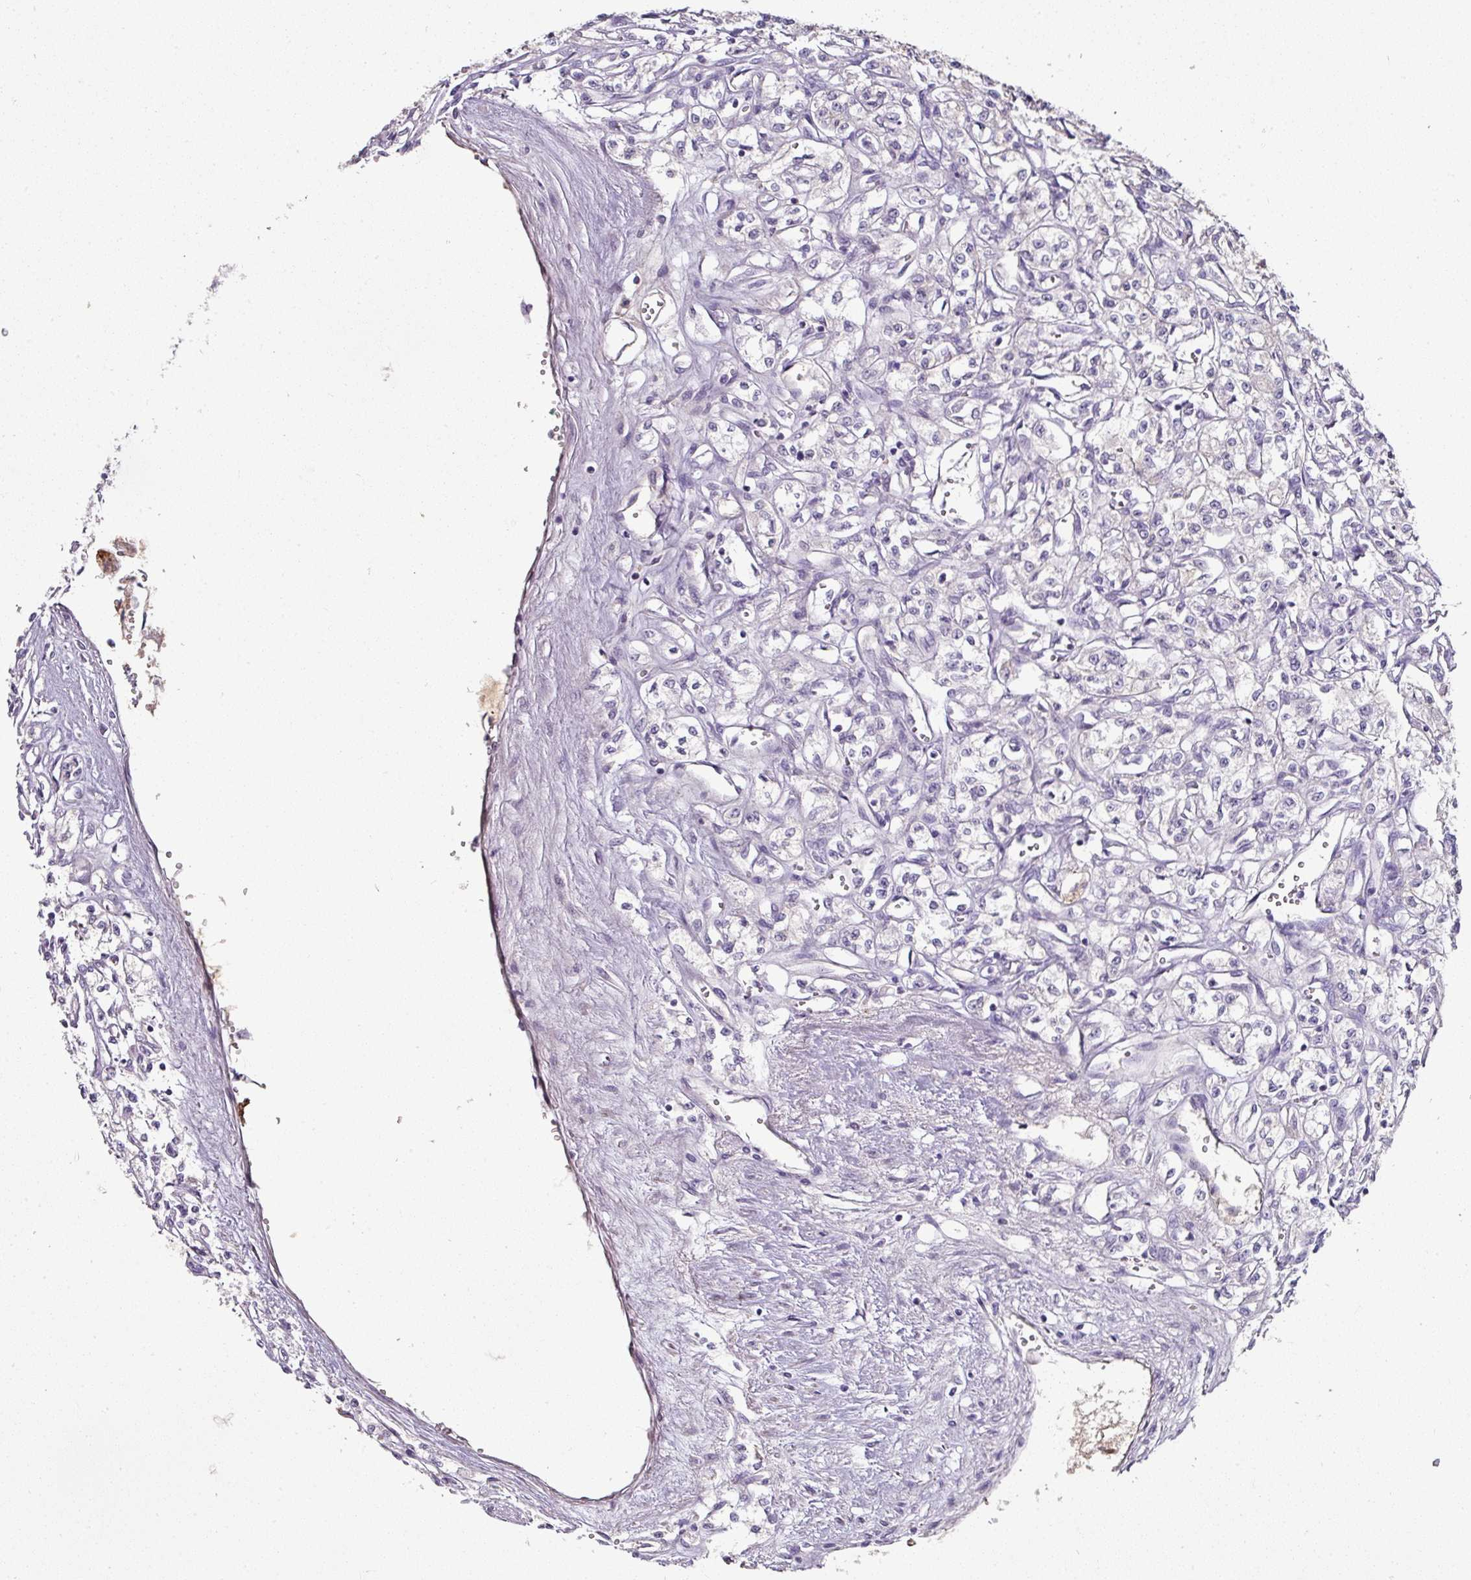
{"staining": {"intensity": "negative", "quantity": "none", "location": "none"}, "tissue": "renal cancer", "cell_type": "Tumor cells", "image_type": "cancer", "snomed": [{"axis": "morphology", "description": "Adenocarcinoma, NOS"}, {"axis": "topography", "description": "Kidney"}], "caption": "Adenocarcinoma (renal) was stained to show a protein in brown. There is no significant expression in tumor cells.", "gene": "CCZ1", "patient": {"sex": "male", "age": 56}}